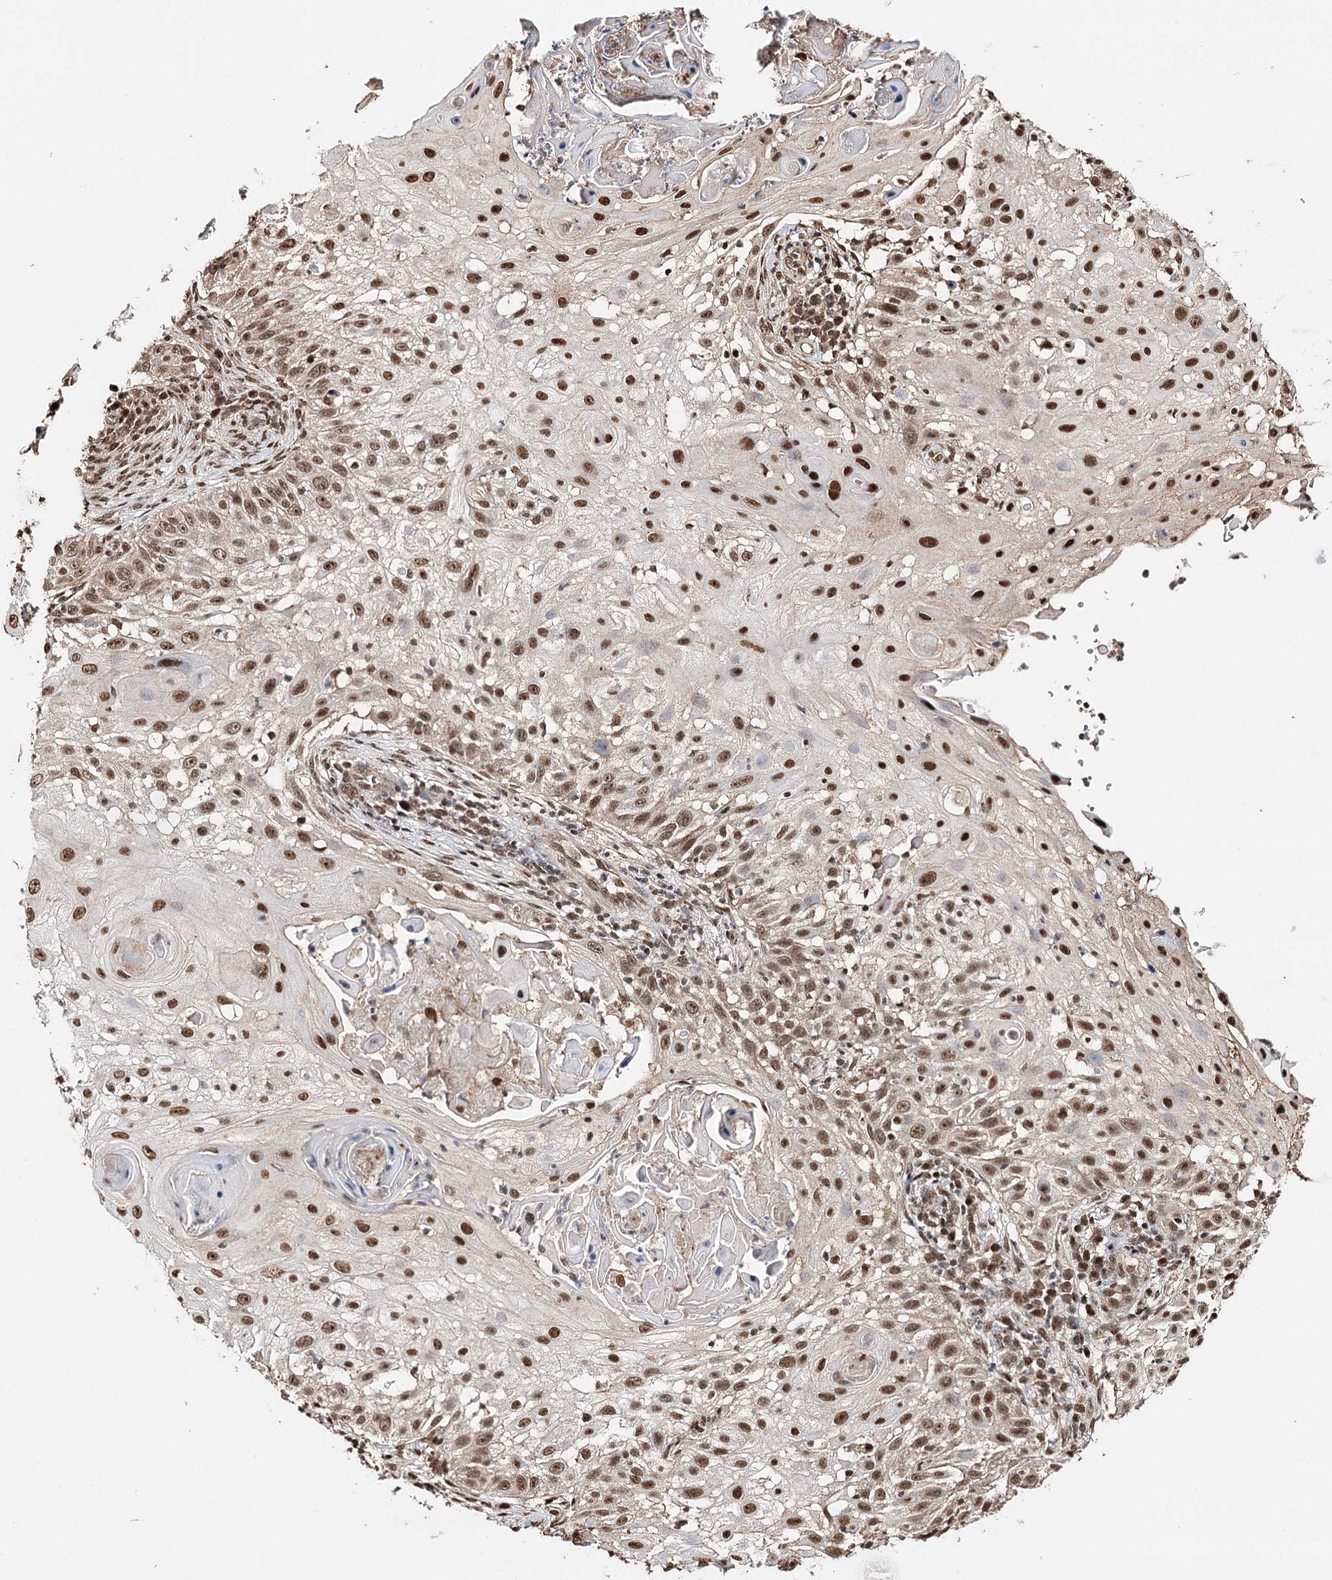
{"staining": {"intensity": "moderate", "quantity": ">75%", "location": "nuclear"}, "tissue": "skin cancer", "cell_type": "Tumor cells", "image_type": "cancer", "snomed": [{"axis": "morphology", "description": "Squamous cell carcinoma, NOS"}, {"axis": "topography", "description": "Skin"}], "caption": "Protein expression analysis of human squamous cell carcinoma (skin) reveals moderate nuclear expression in about >75% of tumor cells.", "gene": "RPS27A", "patient": {"sex": "female", "age": 44}}